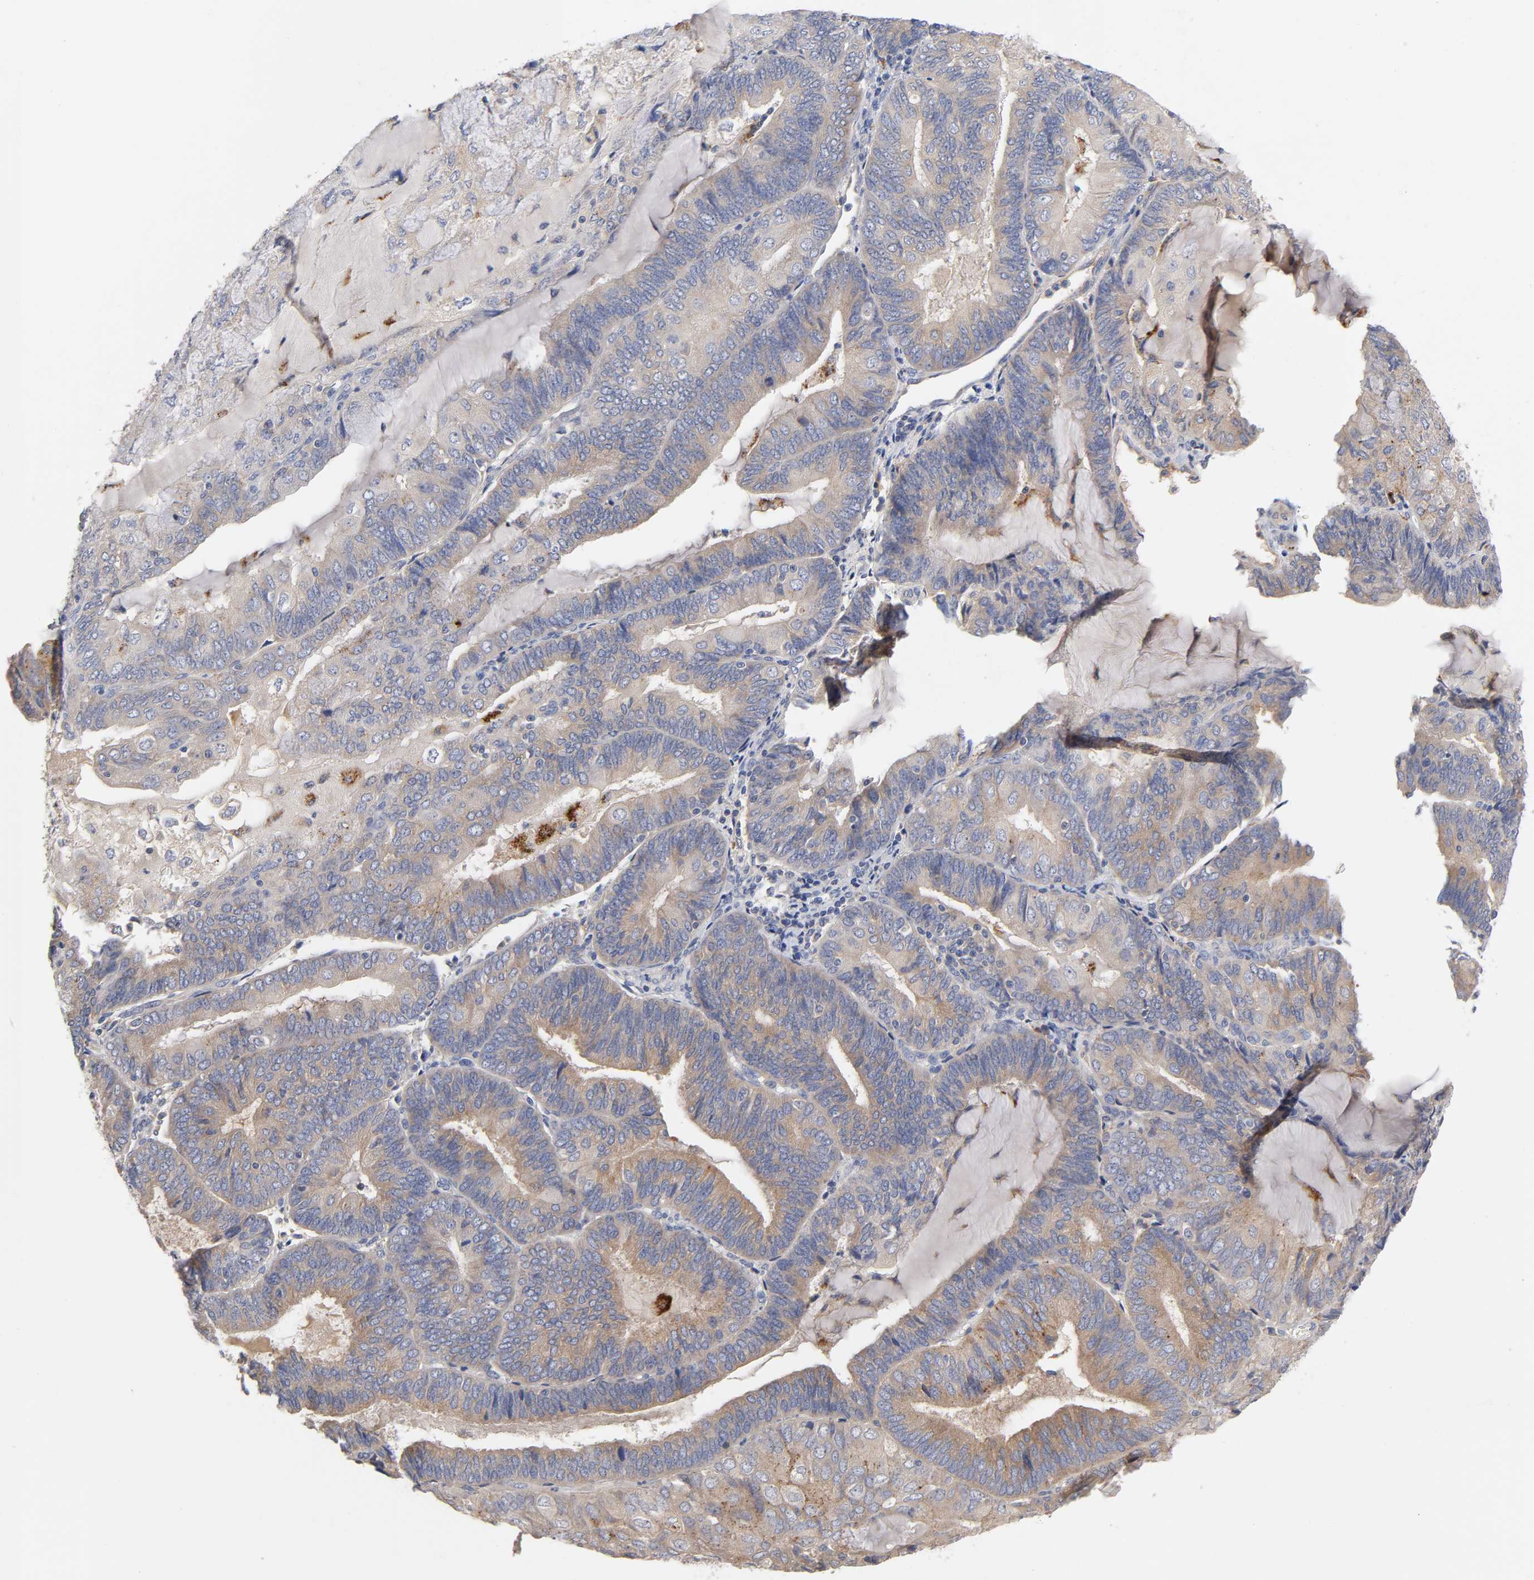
{"staining": {"intensity": "weak", "quantity": ">75%", "location": "cytoplasmic/membranous"}, "tissue": "endometrial cancer", "cell_type": "Tumor cells", "image_type": "cancer", "snomed": [{"axis": "morphology", "description": "Adenocarcinoma, NOS"}, {"axis": "topography", "description": "Endometrium"}], "caption": "Immunohistochemical staining of endometrial cancer reveals weak cytoplasmic/membranous protein positivity in approximately >75% of tumor cells.", "gene": "C17orf75", "patient": {"sex": "female", "age": 81}}